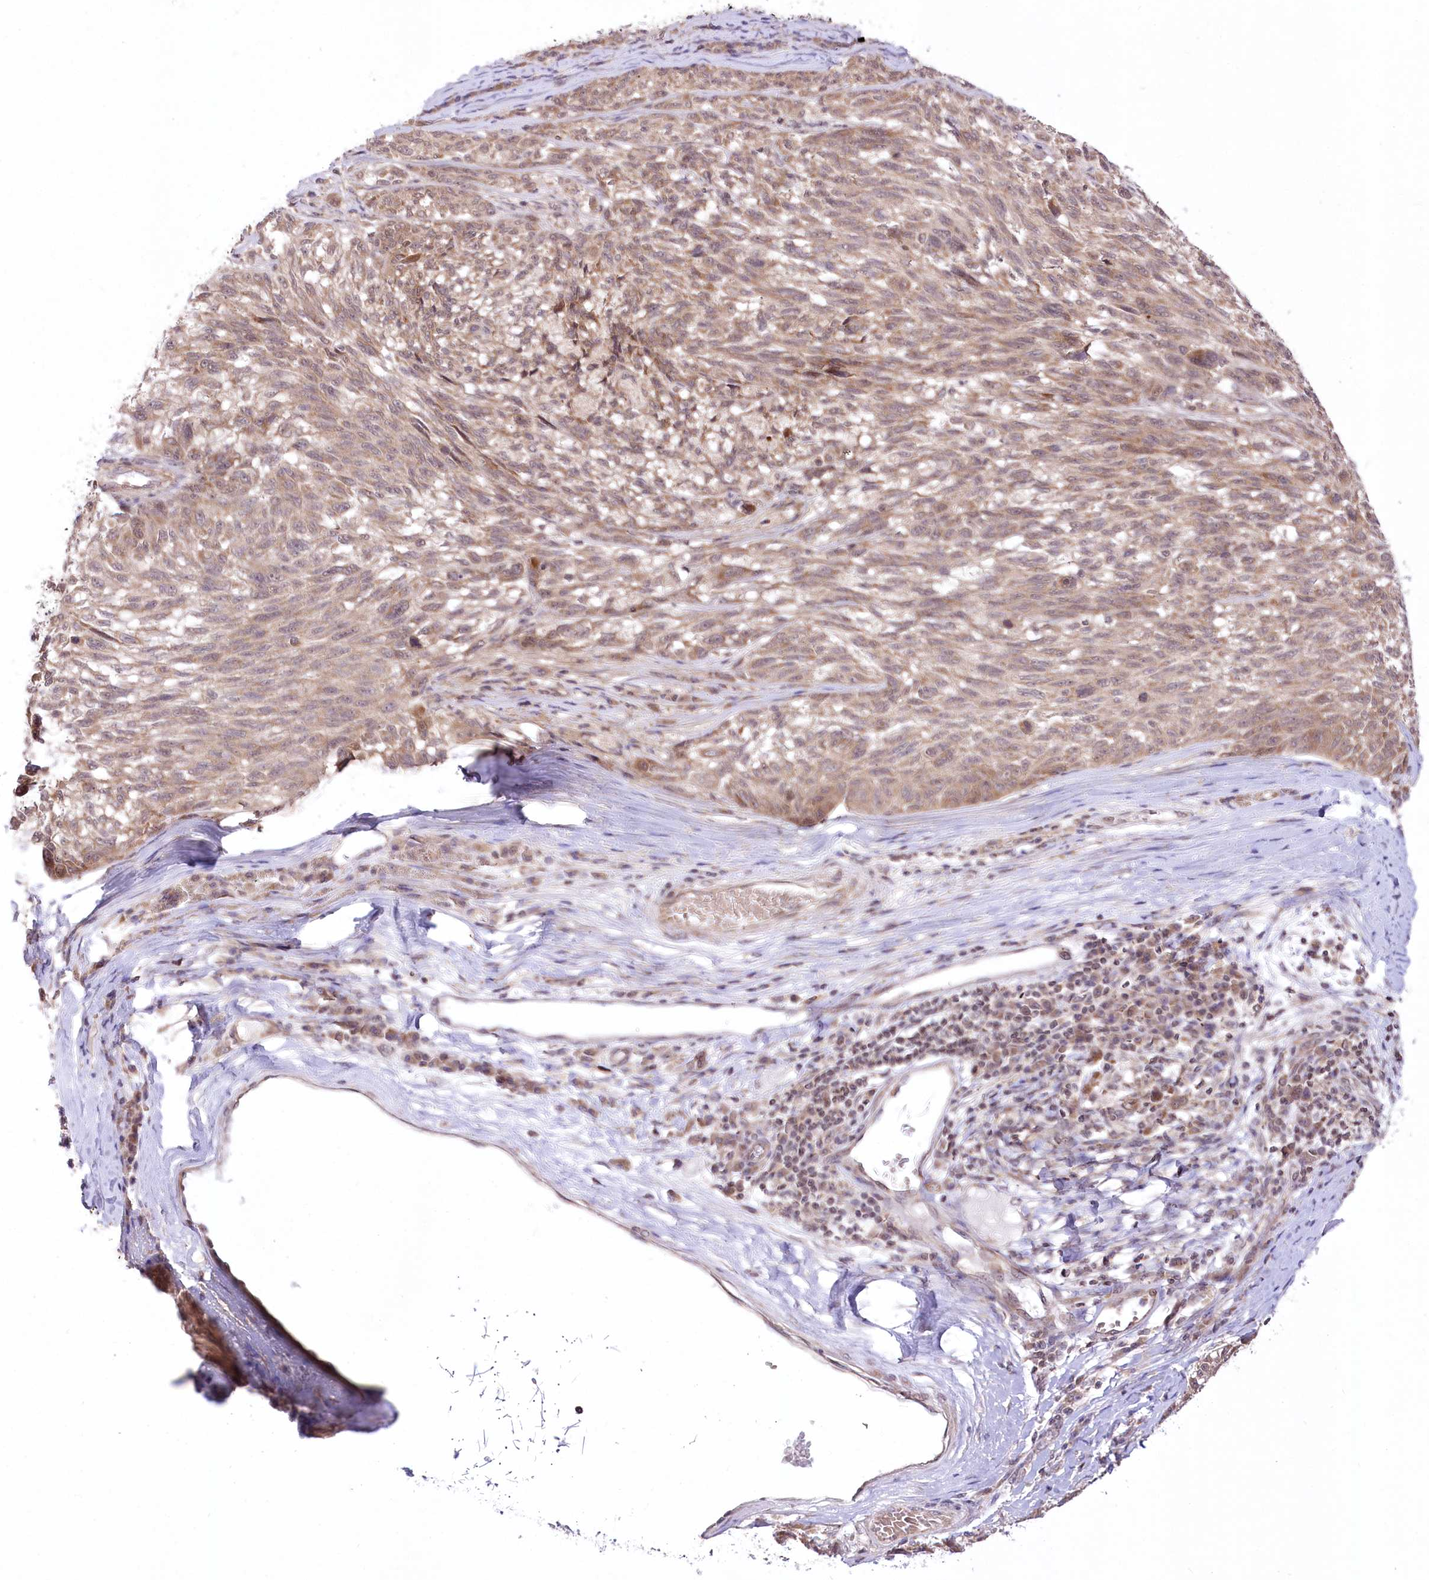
{"staining": {"intensity": "moderate", "quantity": ">75%", "location": "cytoplasmic/membranous"}, "tissue": "melanoma", "cell_type": "Tumor cells", "image_type": "cancer", "snomed": [{"axis": "morphology", "description": "Malignant melanoma, NOS"}, {"axis": "topography", "description": "Skin"}], "caption": "The micrograph shows immunohistochemical staining of melanoma. There is moderate cytoplasmic/membranous staining is identified in approximately >75% of tumor cells. The staining is performed using DAB (3,3'-diaminobenzidine) brown chromogen to label protein expression. The nuclei are counter-stained blue using hematoxylin.", "gene": "ZMAT2", "patient": {"sex": "male", "age": 53}}